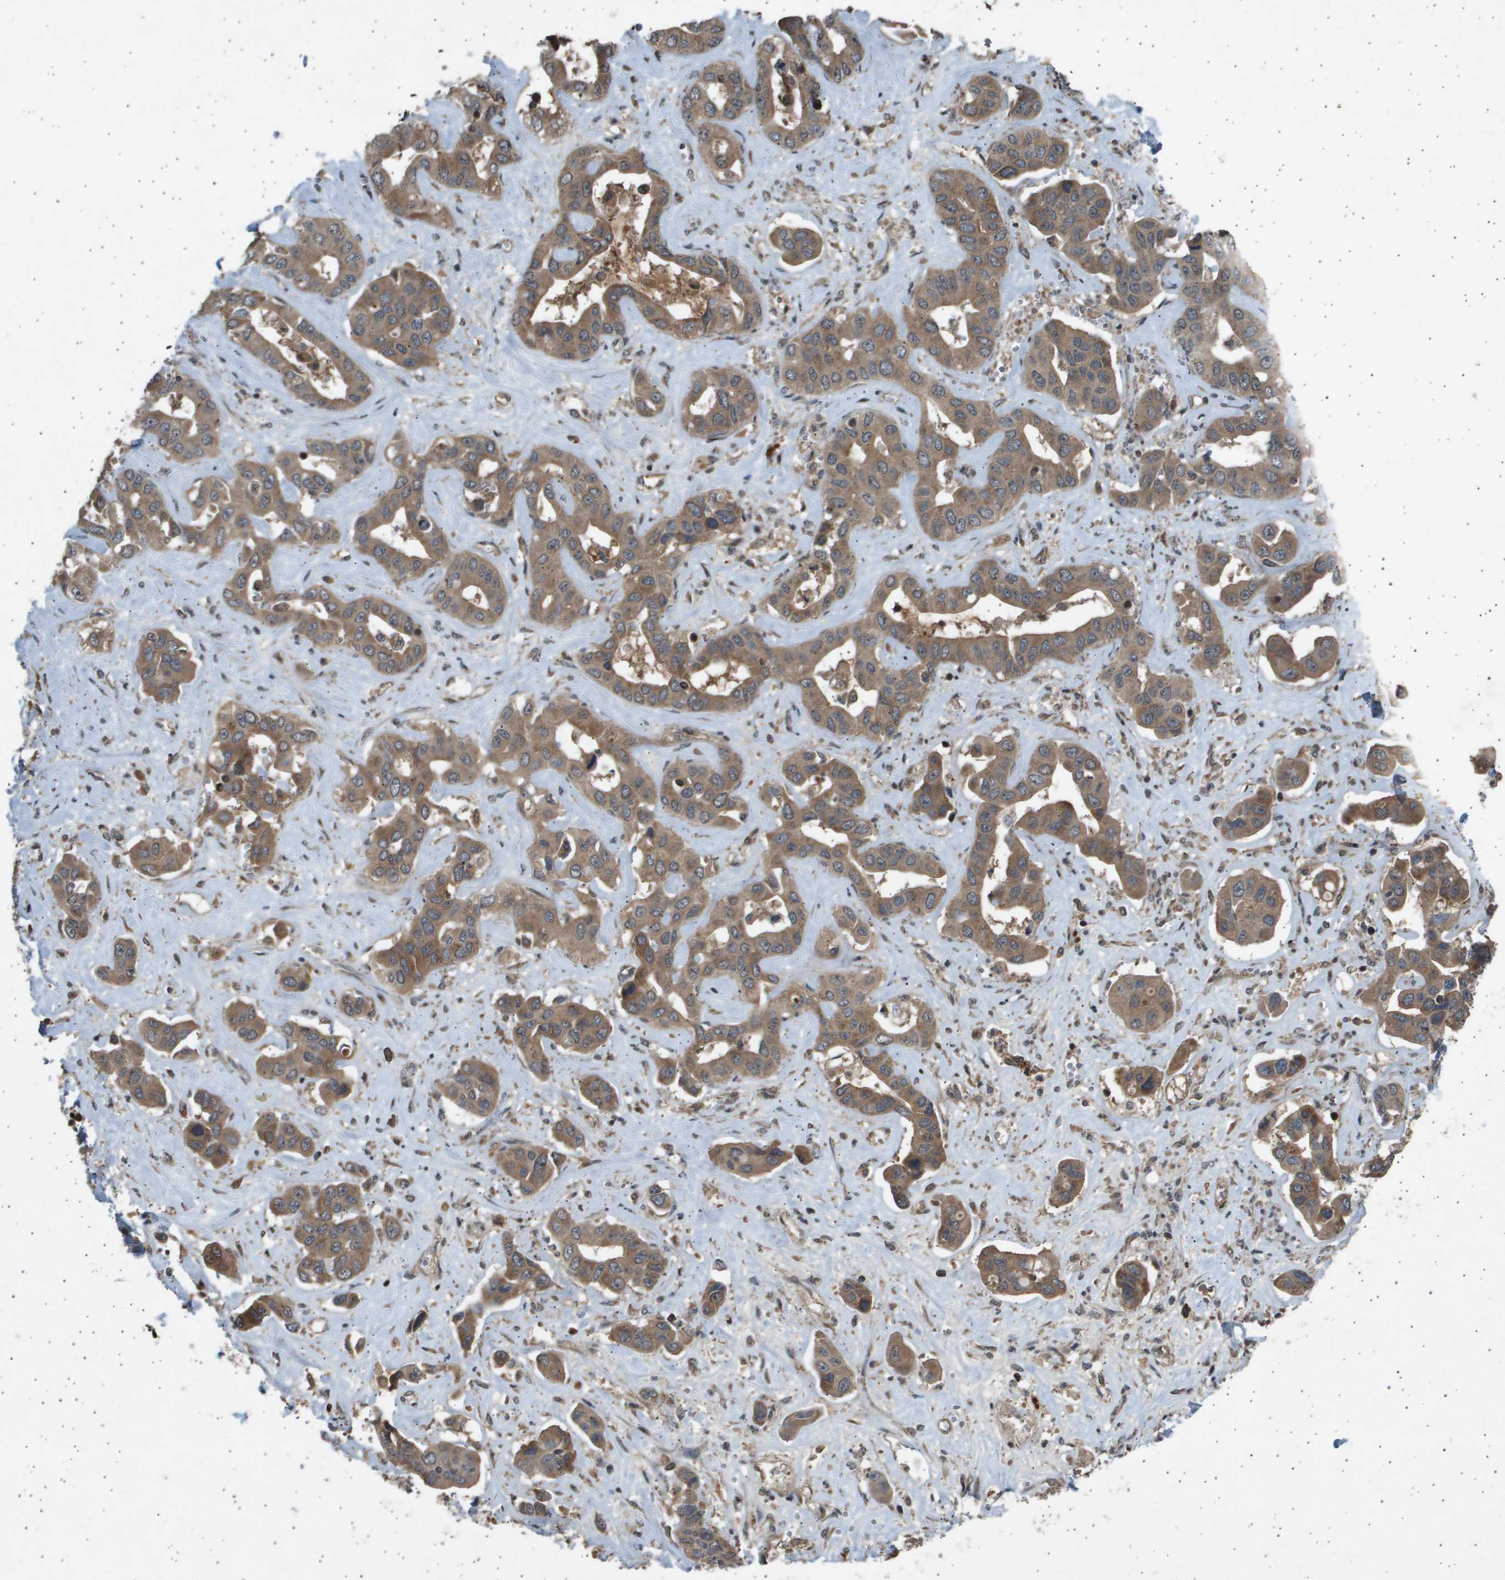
{"staining": {"intensity": "moderate", "quantity": ">75%", "location": "cytoplasmic/membranous"}, "tissue": "liver cancer", "cell_type": "Tumor cells", "image_type": "cancer", "snomed": [{"axis": "morphology", "description": "Cholangiocarcinoma"}, {"axis": "topography", "description": "Liver"}], "caption": "This is an image of IHC staining of liver cholangiocarcinoma, which shows moderate positivity in the cytoplasmic/membranous of tumor cells.", "gene": "TNRC6A", "patient": {"sex": "female", "age": 52}}